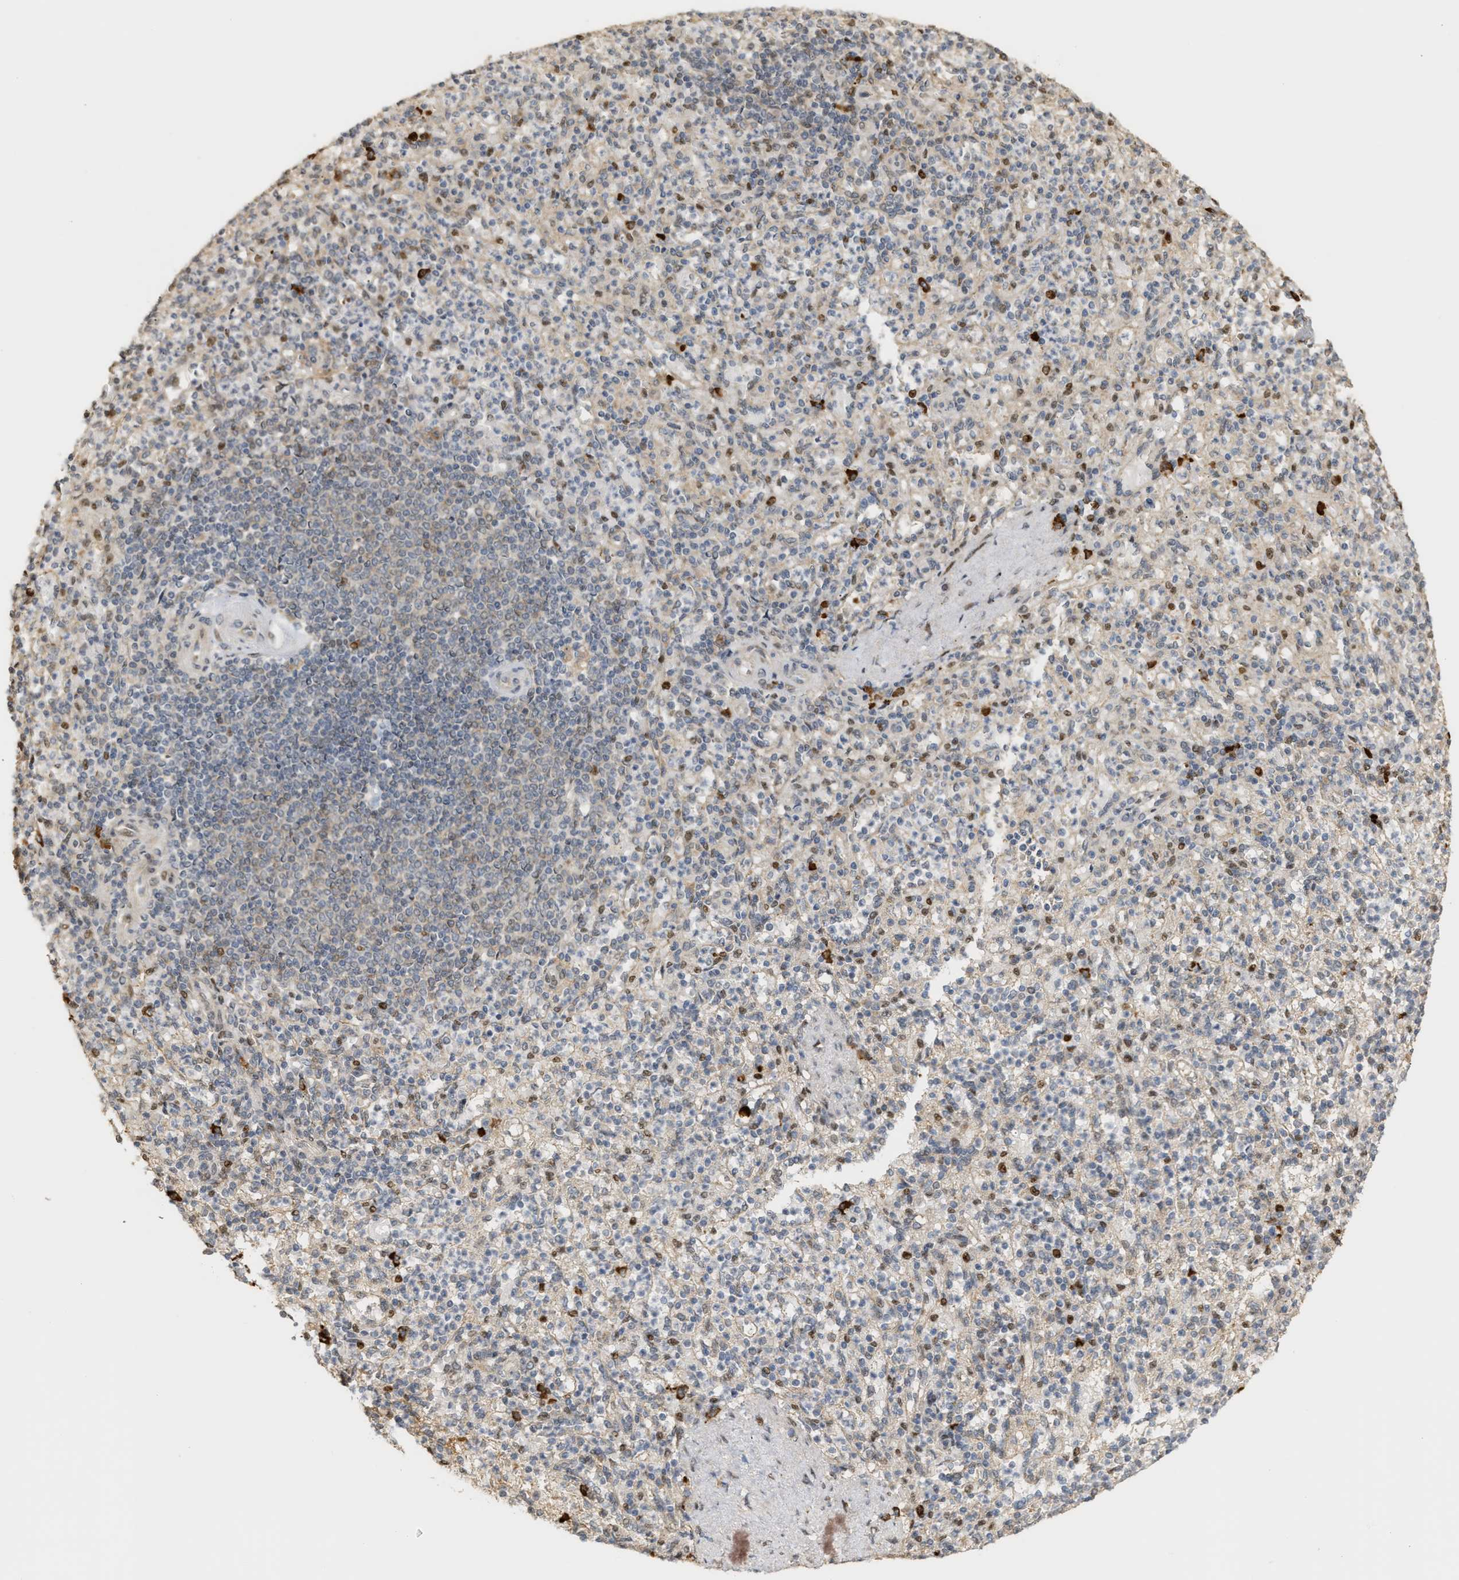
{"staining": {"intensity": "strong", "quantity": "<25%", "location": "nuclear"}, "tissue": "spleen", "cell_type": "Cells in red pulp", "image_type": "normal", "snomed": [{"axis": "morphology", "description": "Normal tissue, NOS"}, {"axis": "topography", "description": "Spleen"}], "caption": "Unremarkable spleen was stained to show a protein in brown. There is medium levels of strong nuclear positivity in approximately <25% of cells in red pulp.", "gene": "ZFAND5", "patient": {"sex": "female", "age": 74}}